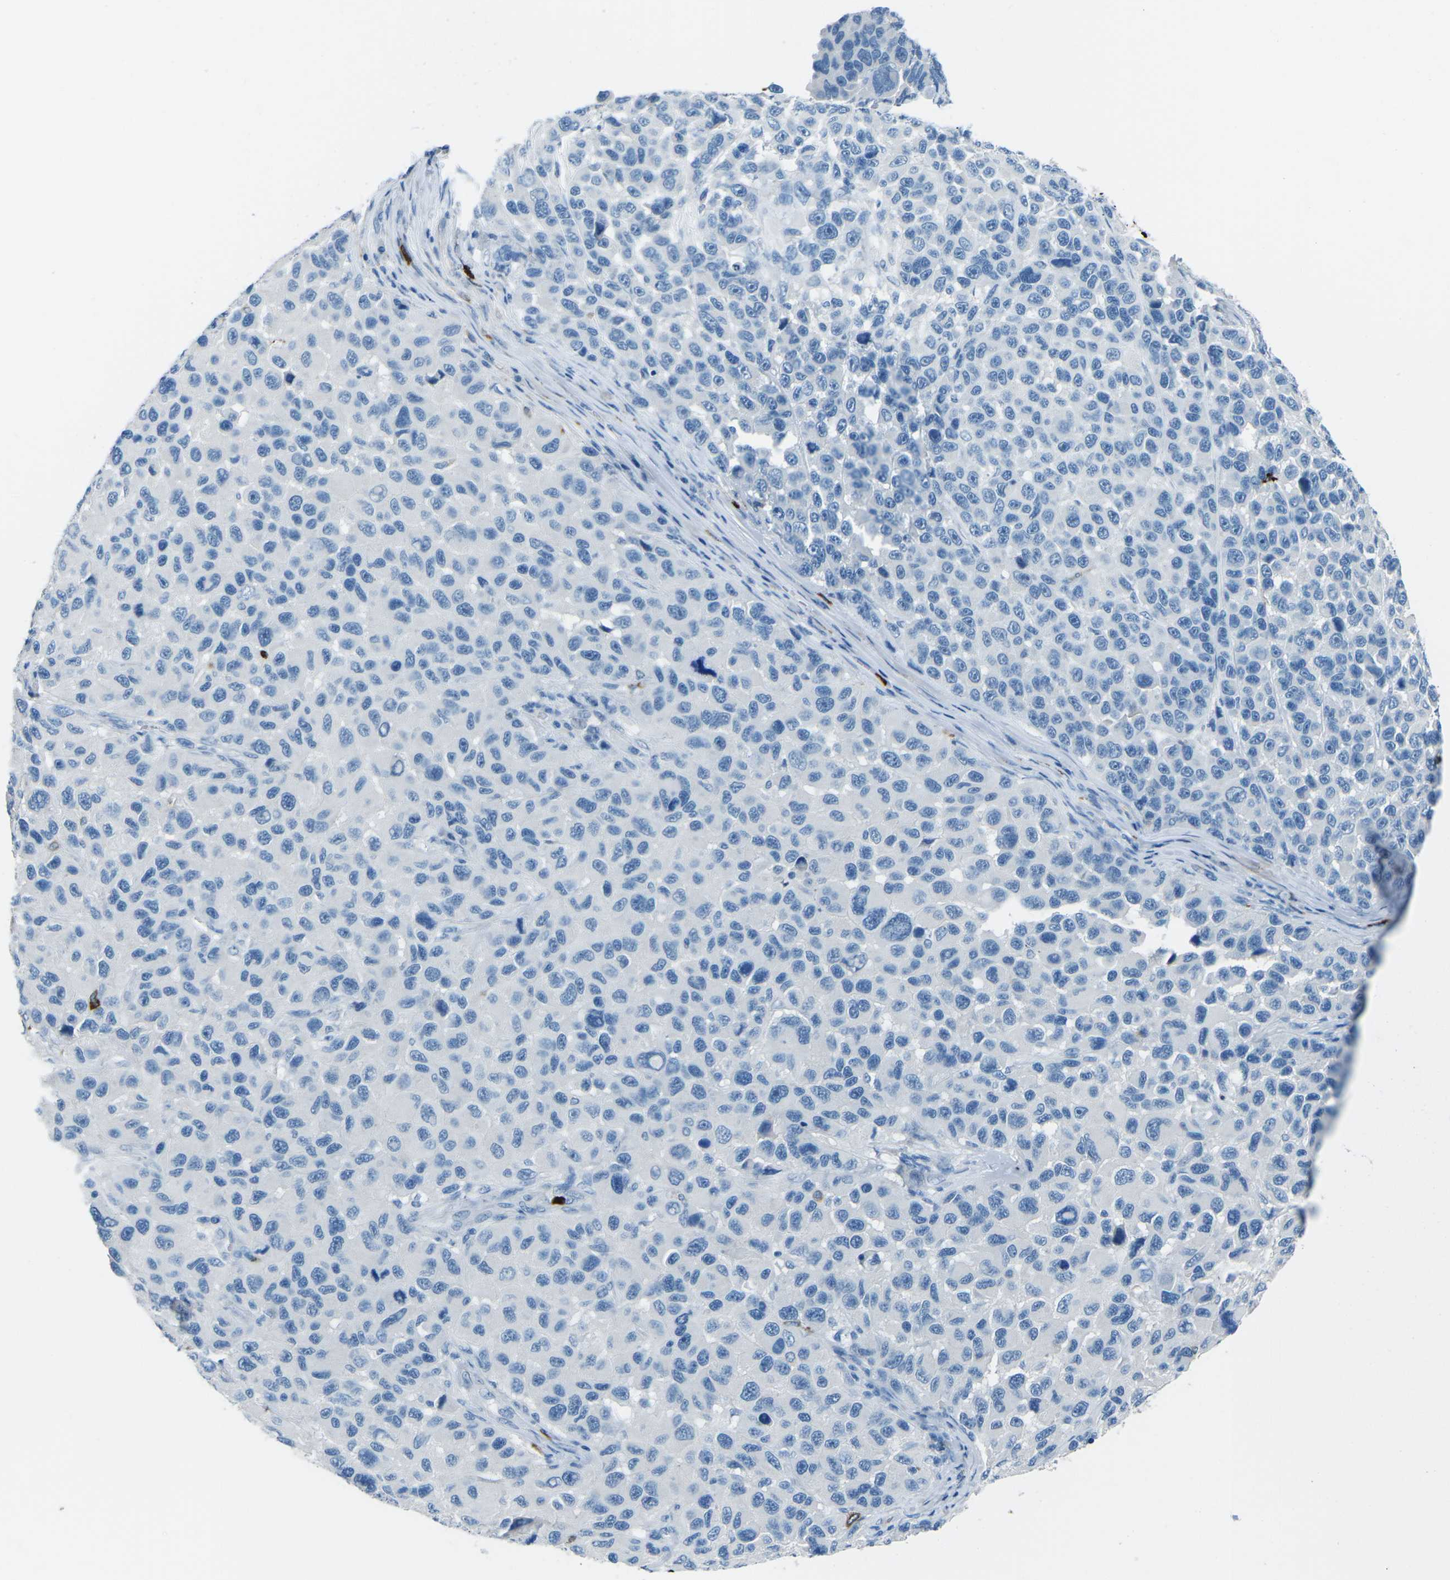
{"staining": {"intensity": "negative", "quantity": "none", "location": "none"}, "tissue": "melanoma", "cell_type": "Tumor cells", "image_type": "cancer", "snomed": [{"axis": "morphology", "description": "Malignant melanoma, NOS"}, {"axis": "topography", "description": "Skin"}], "caption": "Tumor cells are negative for brown protein staining in malignant melanoma. (Immunohistochemistry, brightfield microscopy, high magnification).", "gene": "FCN1", "patient": {"sex": "male", "age": 53}}